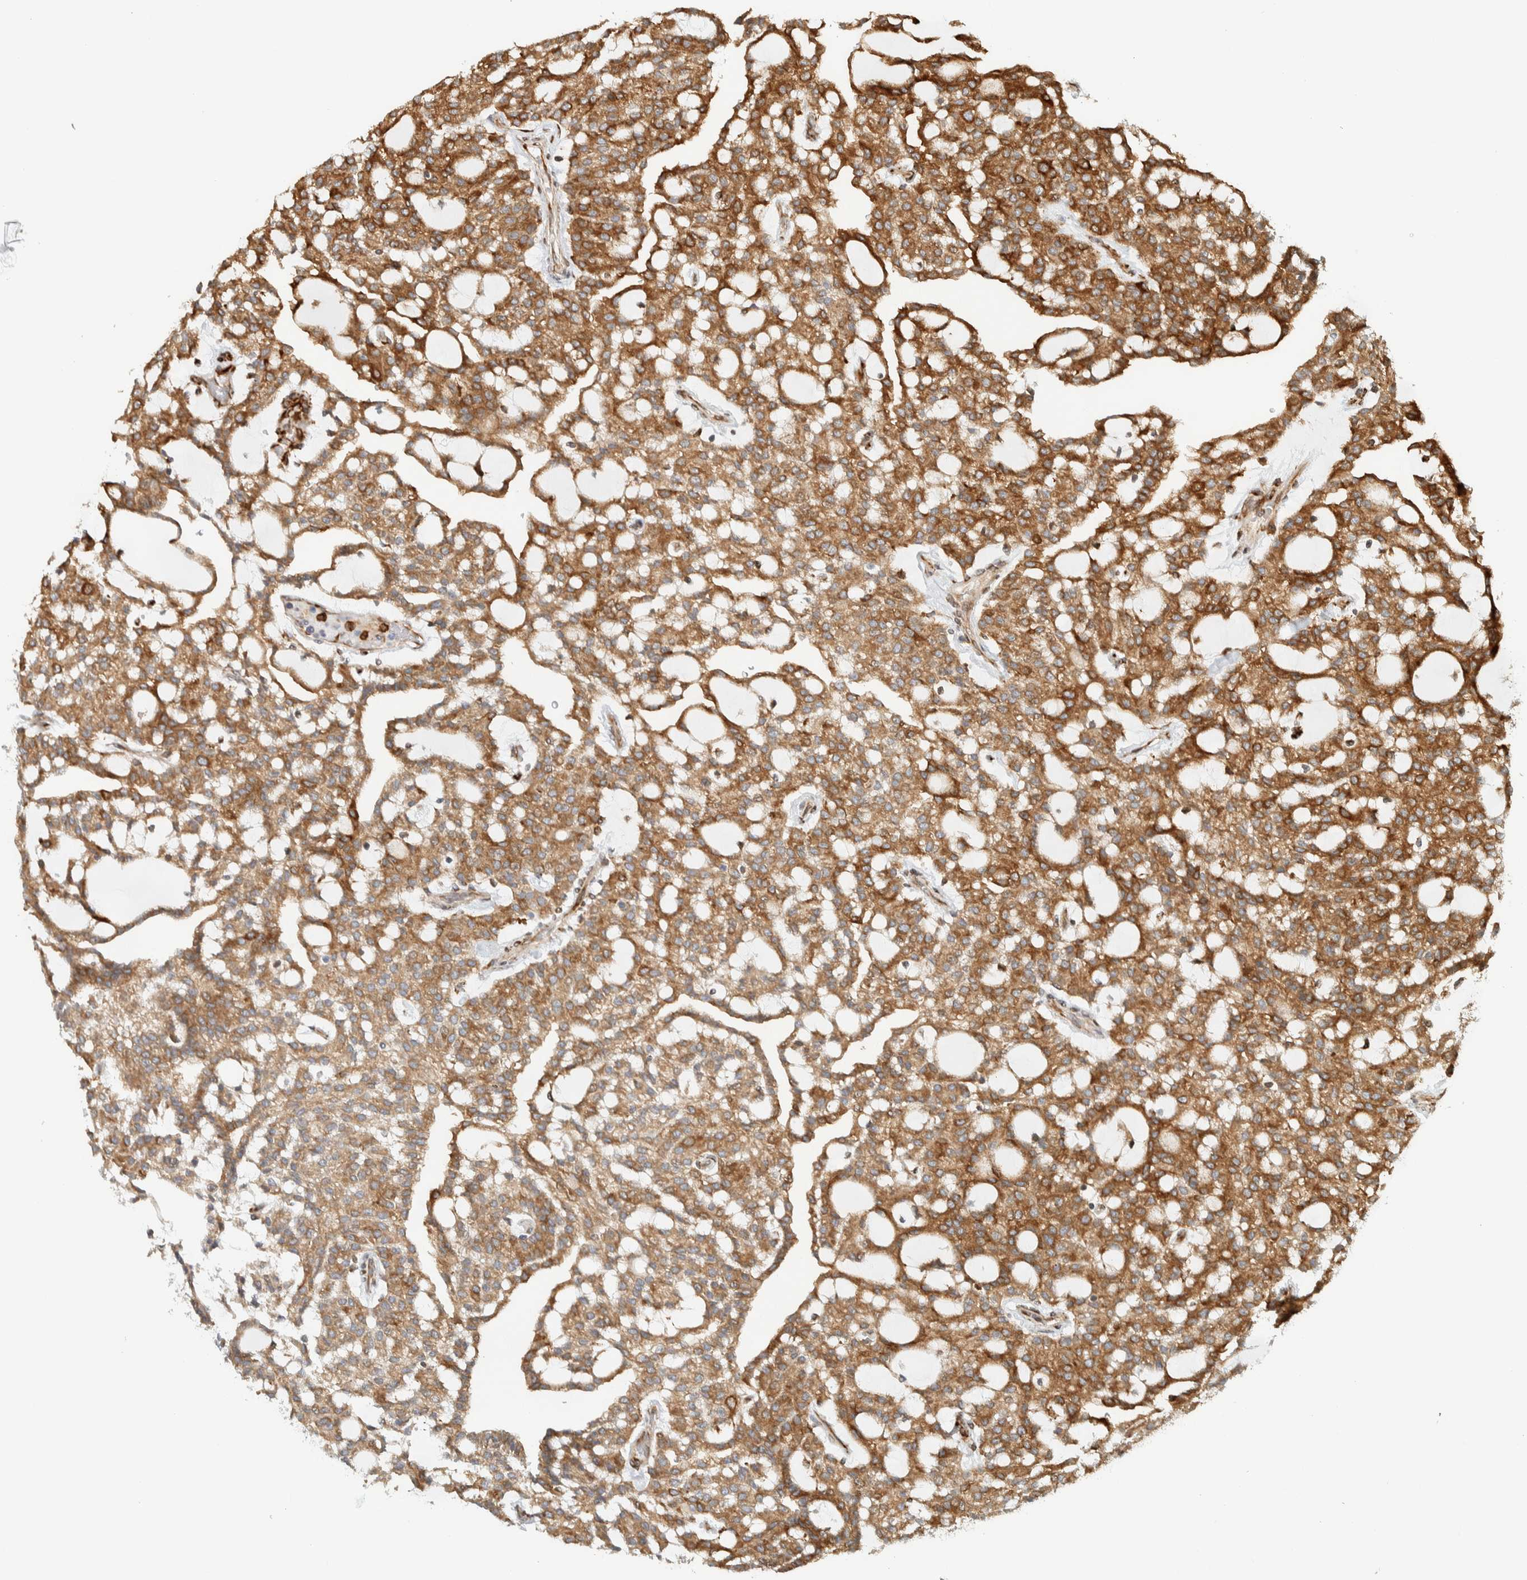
{"staining": {"intensity": "strong", "quantity": ">75%", "location": "cytoplasmic/membranous"}, "tissue": "renal cancer", "cell_type": "Tumor cells", "image_type": "cancer", "snomed": [{"axis": "morphology", "description": "Adenocarcinoma, NOS"}, {"axis": "topography", "description": "Kidney"}], "caption": "Renal adenocarcinoma was stained to show a protein in brown. There is high levels of strong cytoplasmic/membranous expression in about >75% of tumor cells.", "gene": "LLGL2", "patient": {"sex": "male", "age": 63}}